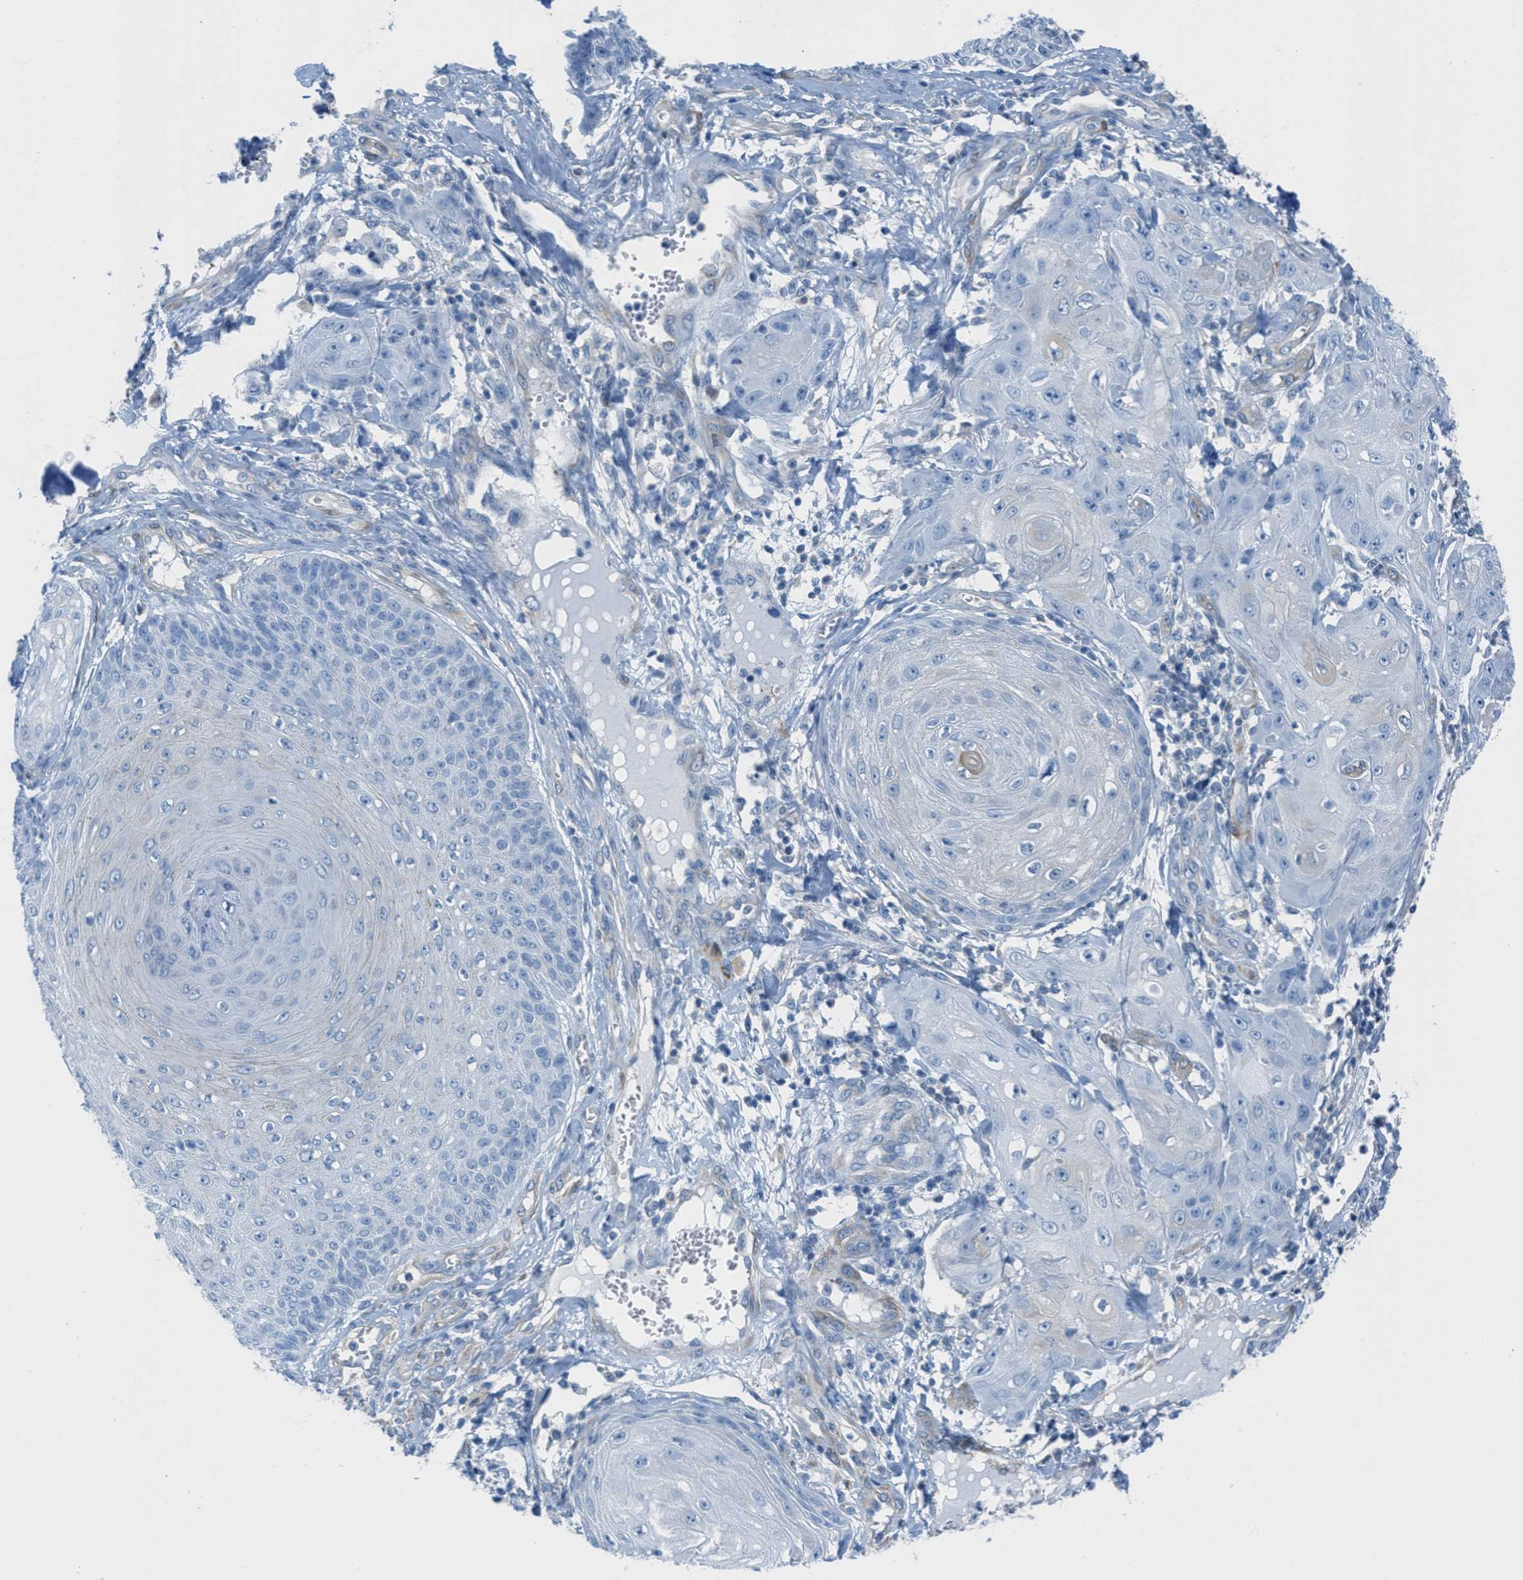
{"staining": {"intensity": "negative", "quantity": "none", "location": "none"}, "tissue": "skin cancer", "cell_type": "Tumor cells", "image_type": "cancer", "snomed": [{"axis": "morphology", "description": "Squamous cell carcinoma, NOS"}, {"axis": "topography", "description": "Skin"}], "caption": "IHC histopathology image of neoplastic tissue: skin cancer stained with DAB displays no significant protein staining in tumor cells.", "gene": "MAPRE2", "patient": {"sex": "male", "age": 74}}